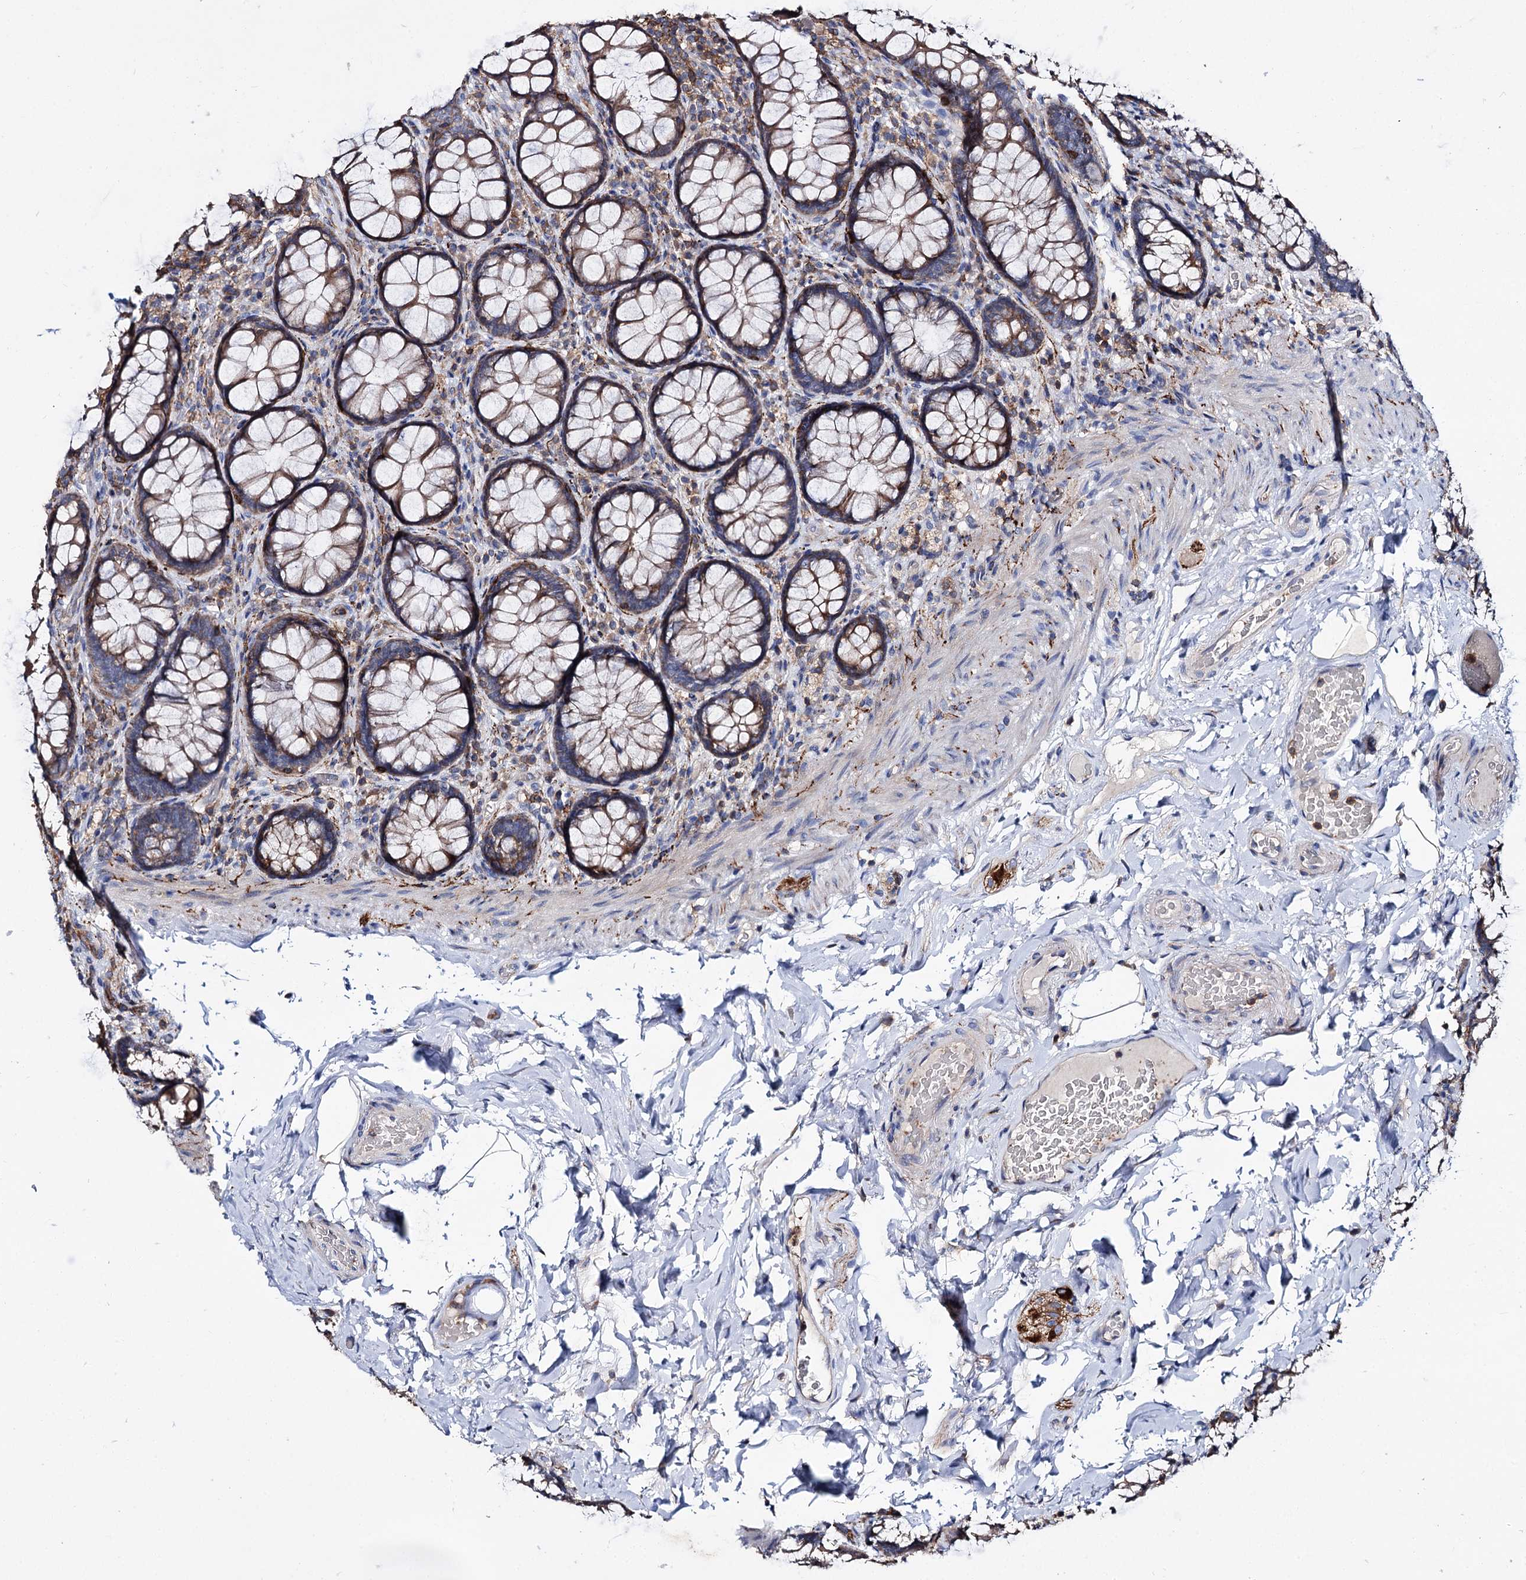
{"staining": {"intensity": "moderate", "quantity": ">75%", "location": "cytoplasmic/membranous"}, "tissue": "rectum", "cell_type": "Glandular cells", "image_type": "normal", "snomed": [{"axis": "morphology", "description": "Normal tissue, NOS"}, {"axis": "topography", "description": "Rectum"}], "caption": "A micrograph of human rectum stained for a protein demonstrates moderate cytoplasmic/membranous brown staining in glandular cells. The staining is performed using DAB brown chromogen to label protein expression. The nuclei are counter-stained blue using hematoxylin.", "gene": "UBASH3B", "patient": {"sex": "male", "age": 83}}